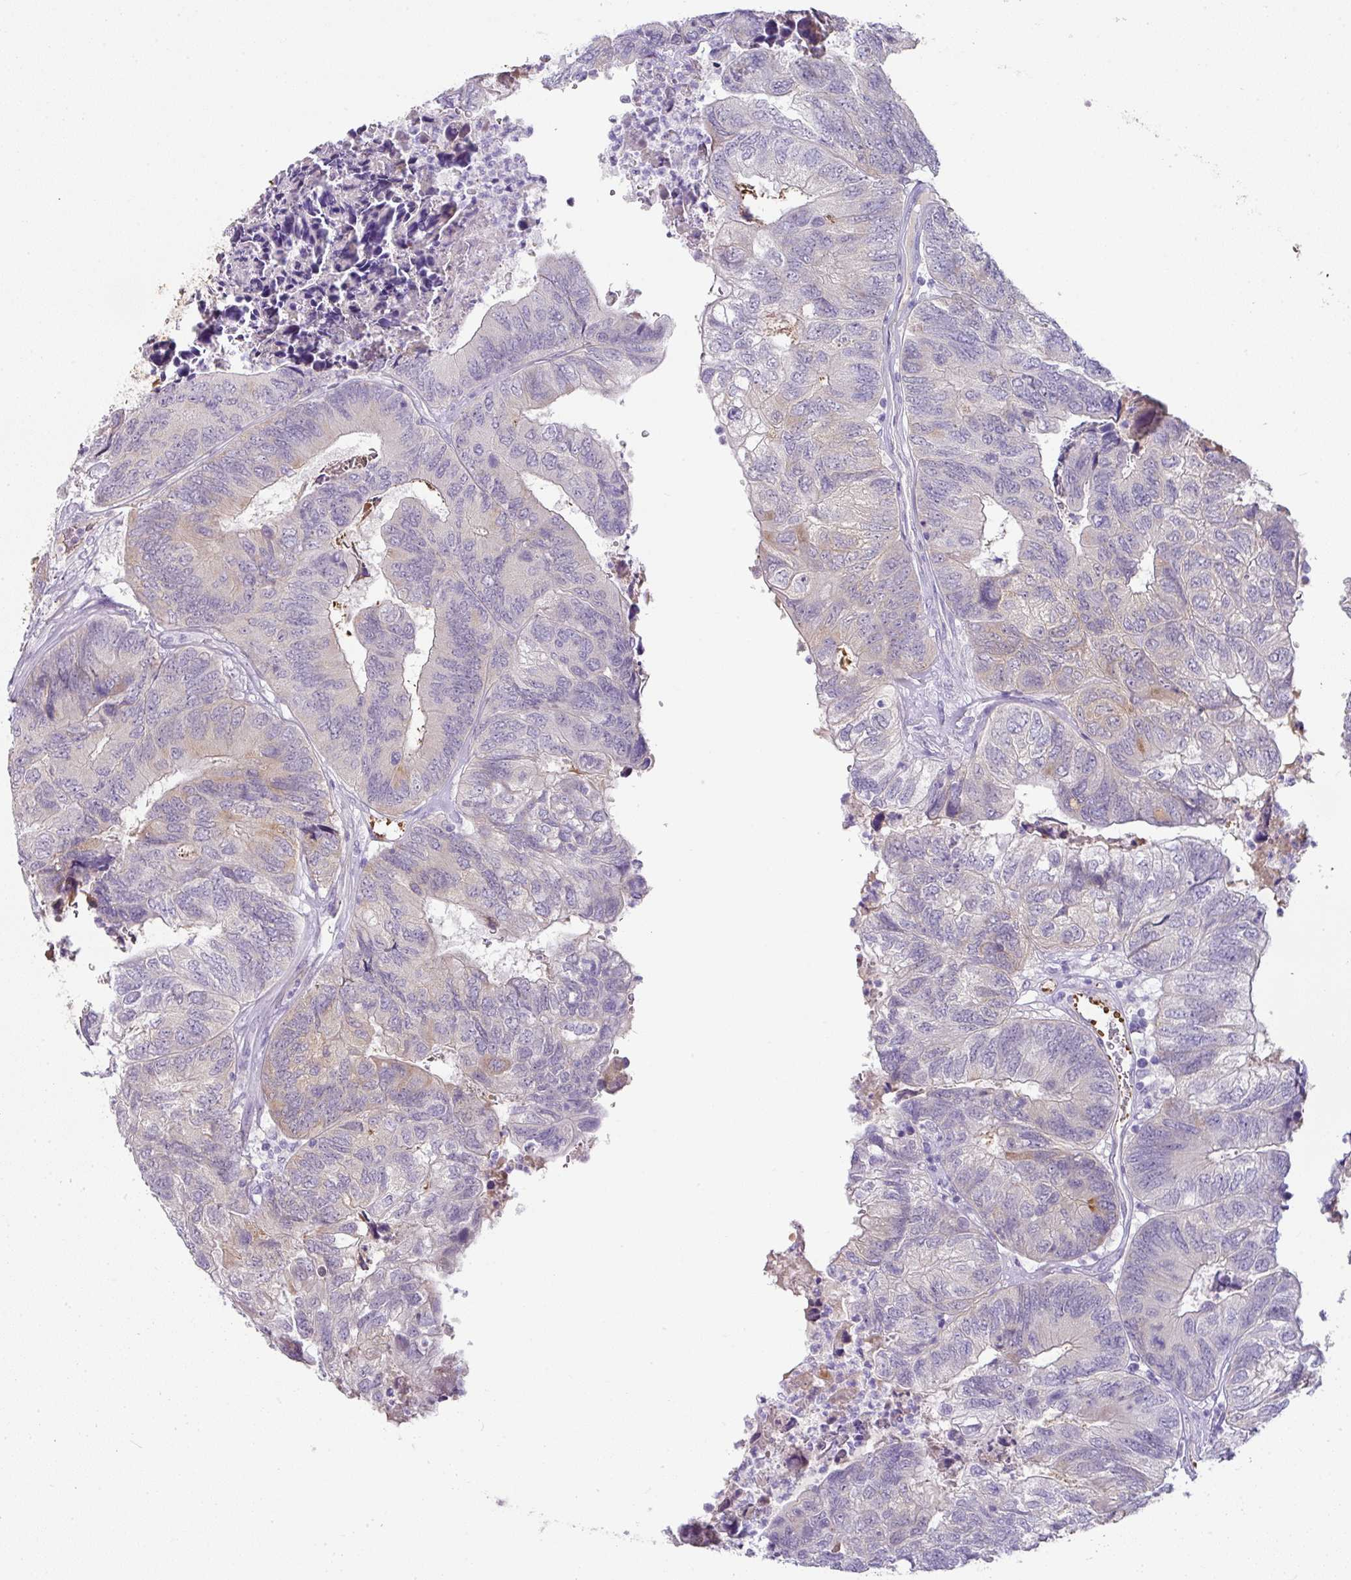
{"staining": {"intensity": "weak", "quantity": "<25%", "location": "cytoplasmic/membranous"}, "tissue": "colorectal cancer", "cell_type": "Tumor cells", "image_type": "cancer", "snomed": [{"axis": "morphology", "description": "Adenocarcinoma, NOS"}, {"axis": "topography", "description": "Colon"}], "caption": "Immunohistochemistry histopathology image of colorectal adenocarcinoma stained for a protein (brown), which demonstrates no positivity in tumor cells.", "gene": "FGF17", "patient": {"sex": "female", "age": 67}}